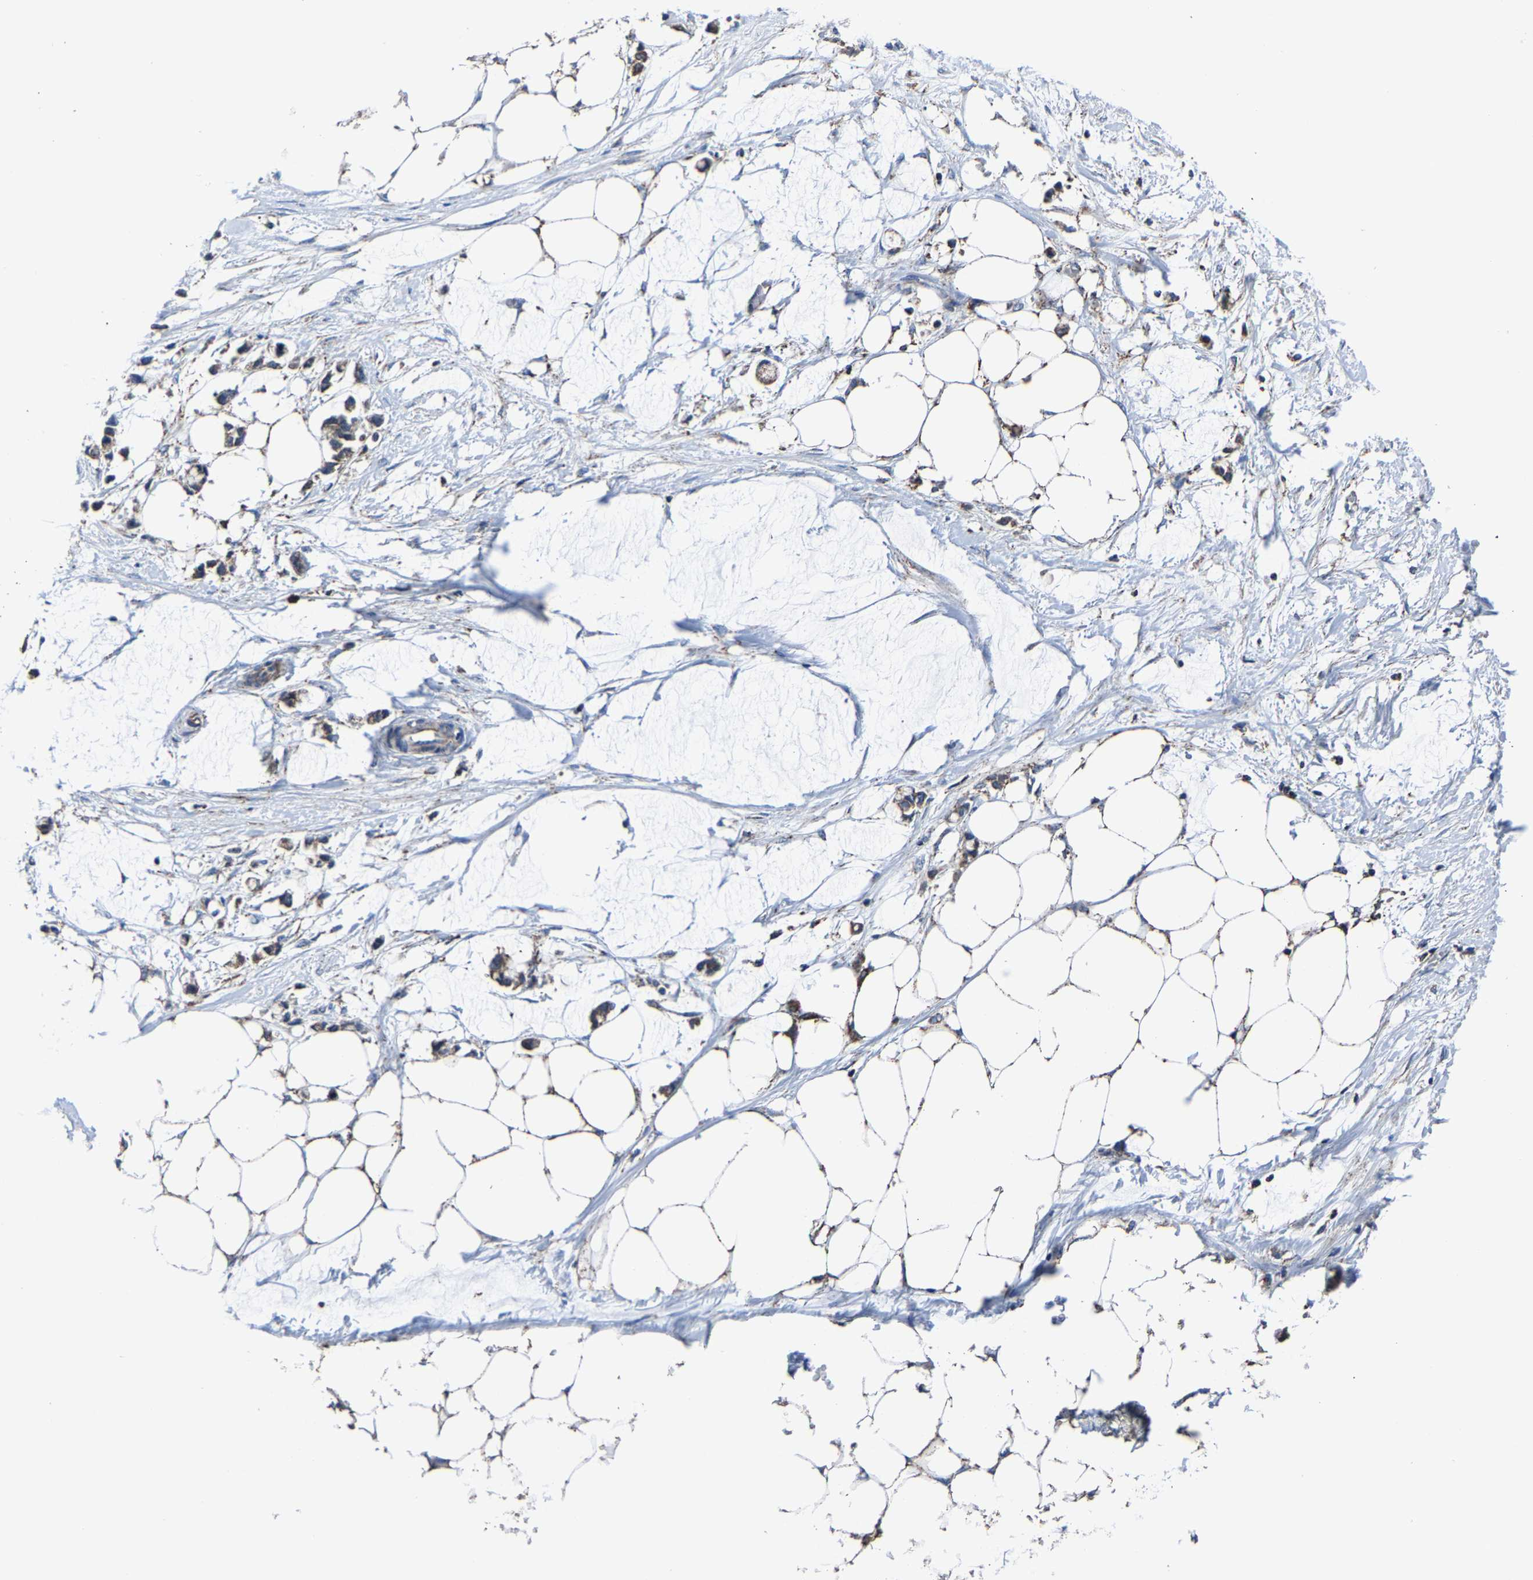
{"staining": {"intensity": "moderate", "quantity": ">75%", "location": "cytoplasmic/membranous"}, "tissue": "adipose tissue", "cell_type": "Adipocytes", "image_type": "normal", "snomed": [{"axis": "morphology", "description": "Normal tissue, NOS"}, {"axis": "morphology", "description": "Adenocarcinoma, NOS"}, {"axis": "topography", "description": "Colon"}, {"axis": "topography", "description": "Peripheral nerve tissue"}], "caption": "Unremarkable adipose tissue reveals moderate cytoplasmic/membranous staining in about >75% of adipocytes The staining is performed using DAB (3,3'-diaminobenzidine) brown chromogen to label protein expression. The nuclei are counter-stained blue using hematoxylin..", "gene": "ZCCHC7", "patient": {"sex": "male", "age": 14}}